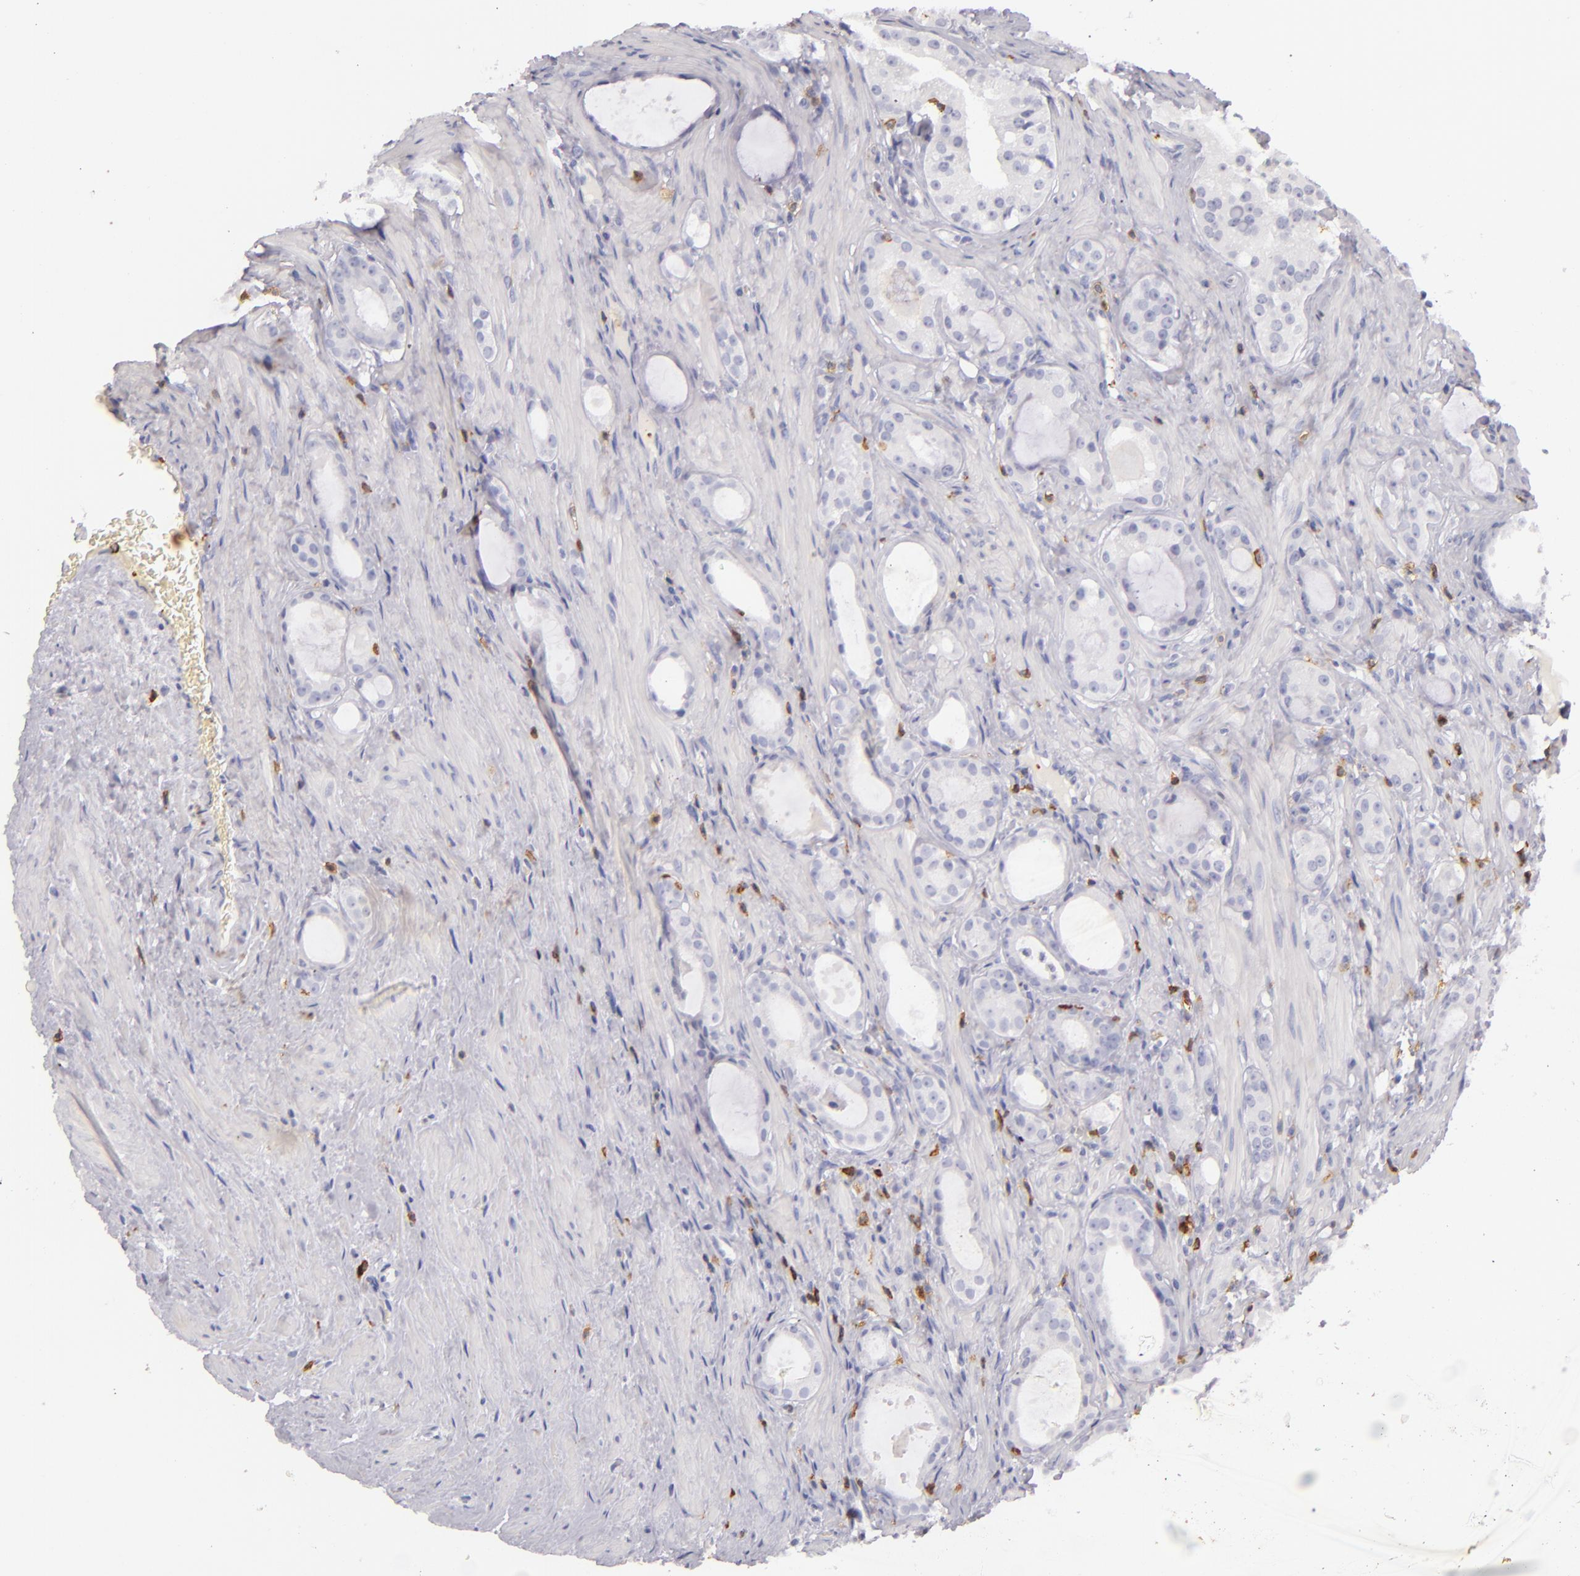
{"staining": {"intensity": "negative", "quantity": "none", "location": "none"}, "tissue": "prostate cancer", "cell_type": "Tumor cells", "image_type": "cancer", "snomed": [{"axis": "morphology", "description": "Adenocarcinoma, Medium grade"}, {"axis": "topography", "description": "Prostate"}], "caption": "Tumor cells show no significant protein positivity in prostate cancer (adenocarcinoma (medium-grade)).", "gene": "LAT", "patient": {"sex": "male", "age": 73}}